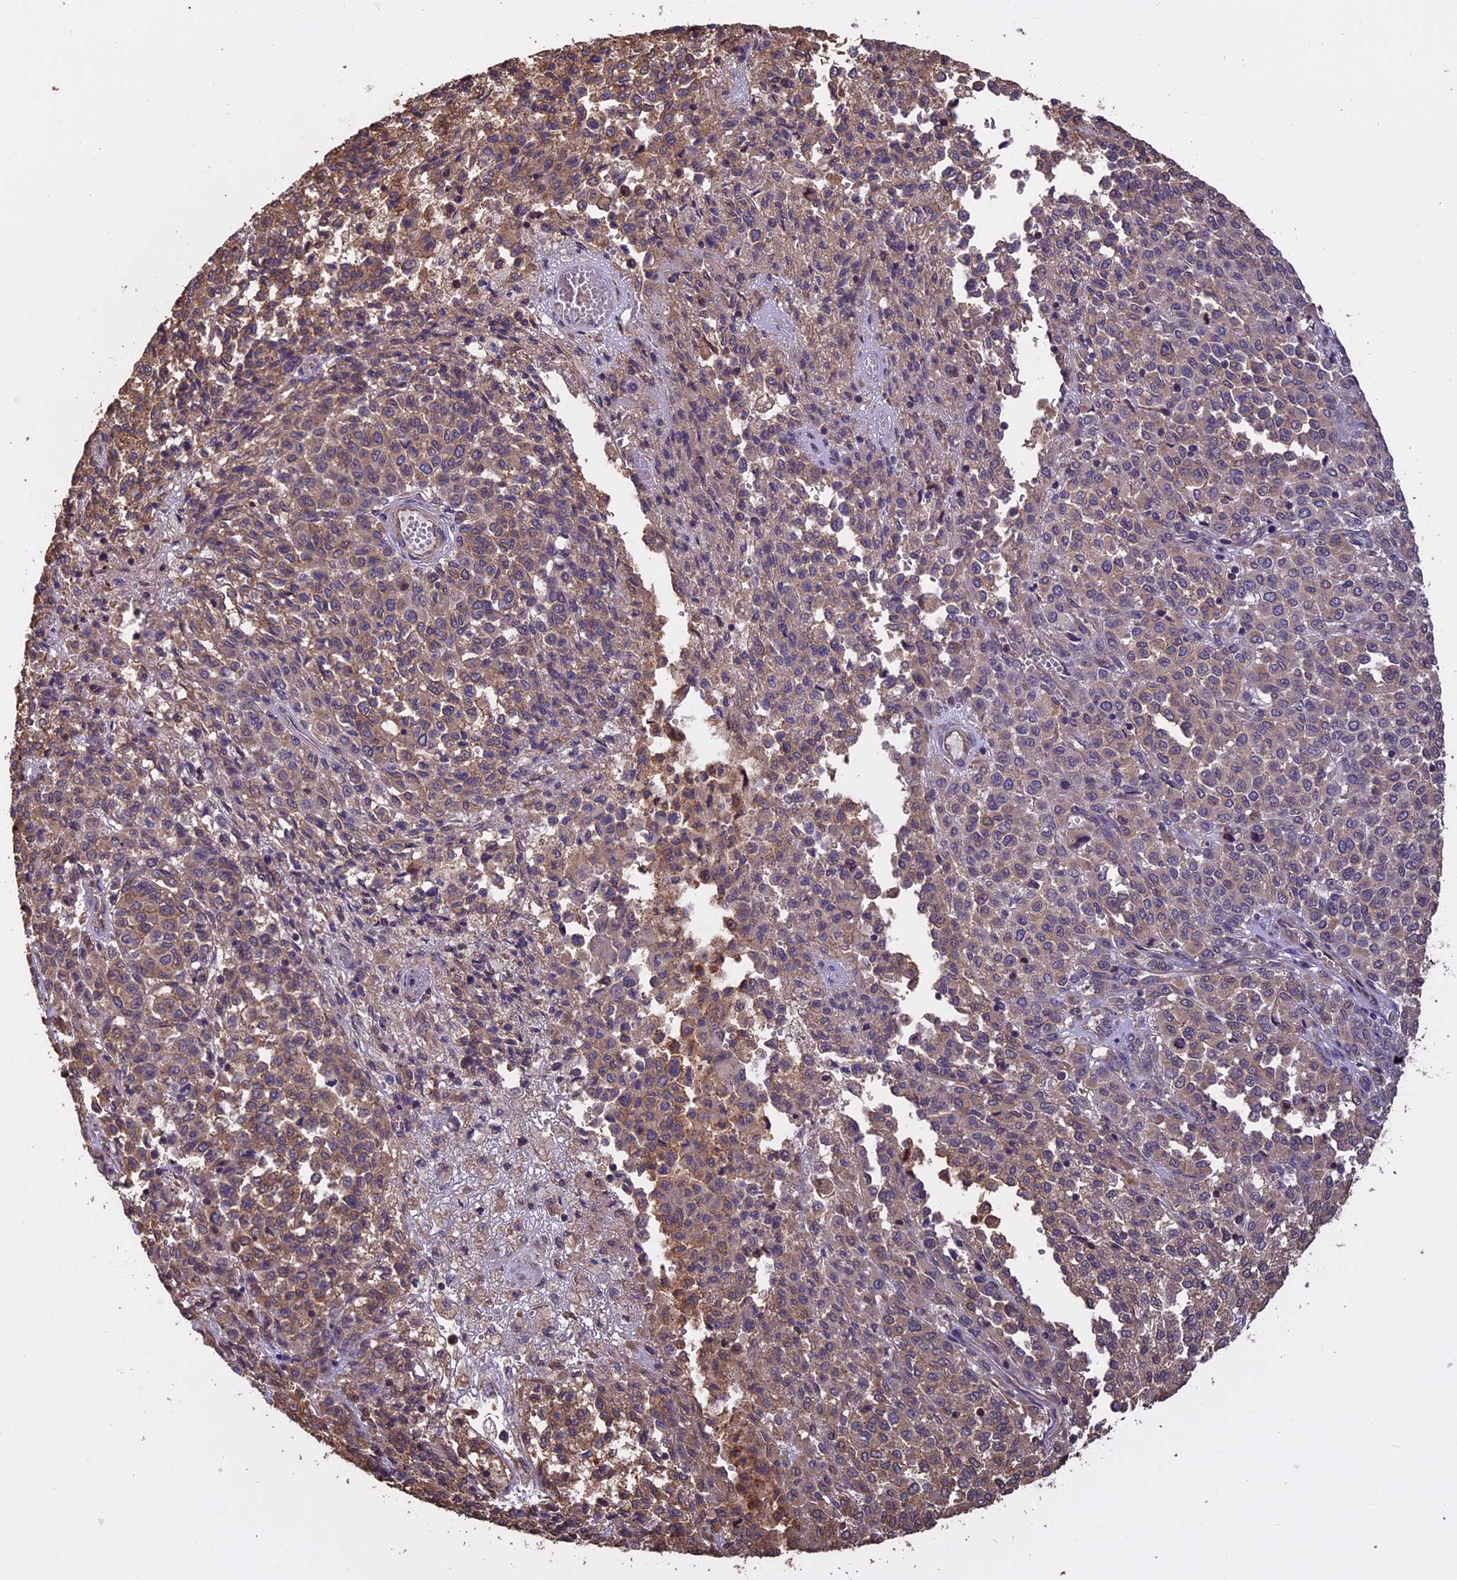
{"staining": {"intensity": "moderate", "quantity": "25%-75%", "location": "cytoplasmic/membranous"}, "tissue": "melanoma", "cell_type": "Tumor cells", "image_type": "cancer", "snomed": [{"axis": "morphology", "description": "Malignant melanoma, Metastatic site"}, {"axis": "topography", "description": "Pancreas"}], "caption": "IHC (DAB (3,3'-diaminobenzidine)) staining of human malignant melanoma (metastatic site) displays moderate cytoplasmic/membranous protein positivity in approximately 25%-75% of tumor cells. (DAB IHC with brightfield microscopy, high magnification).", "gene": "CHMP2A", "patient": {"sex": "female", "age": 30}}